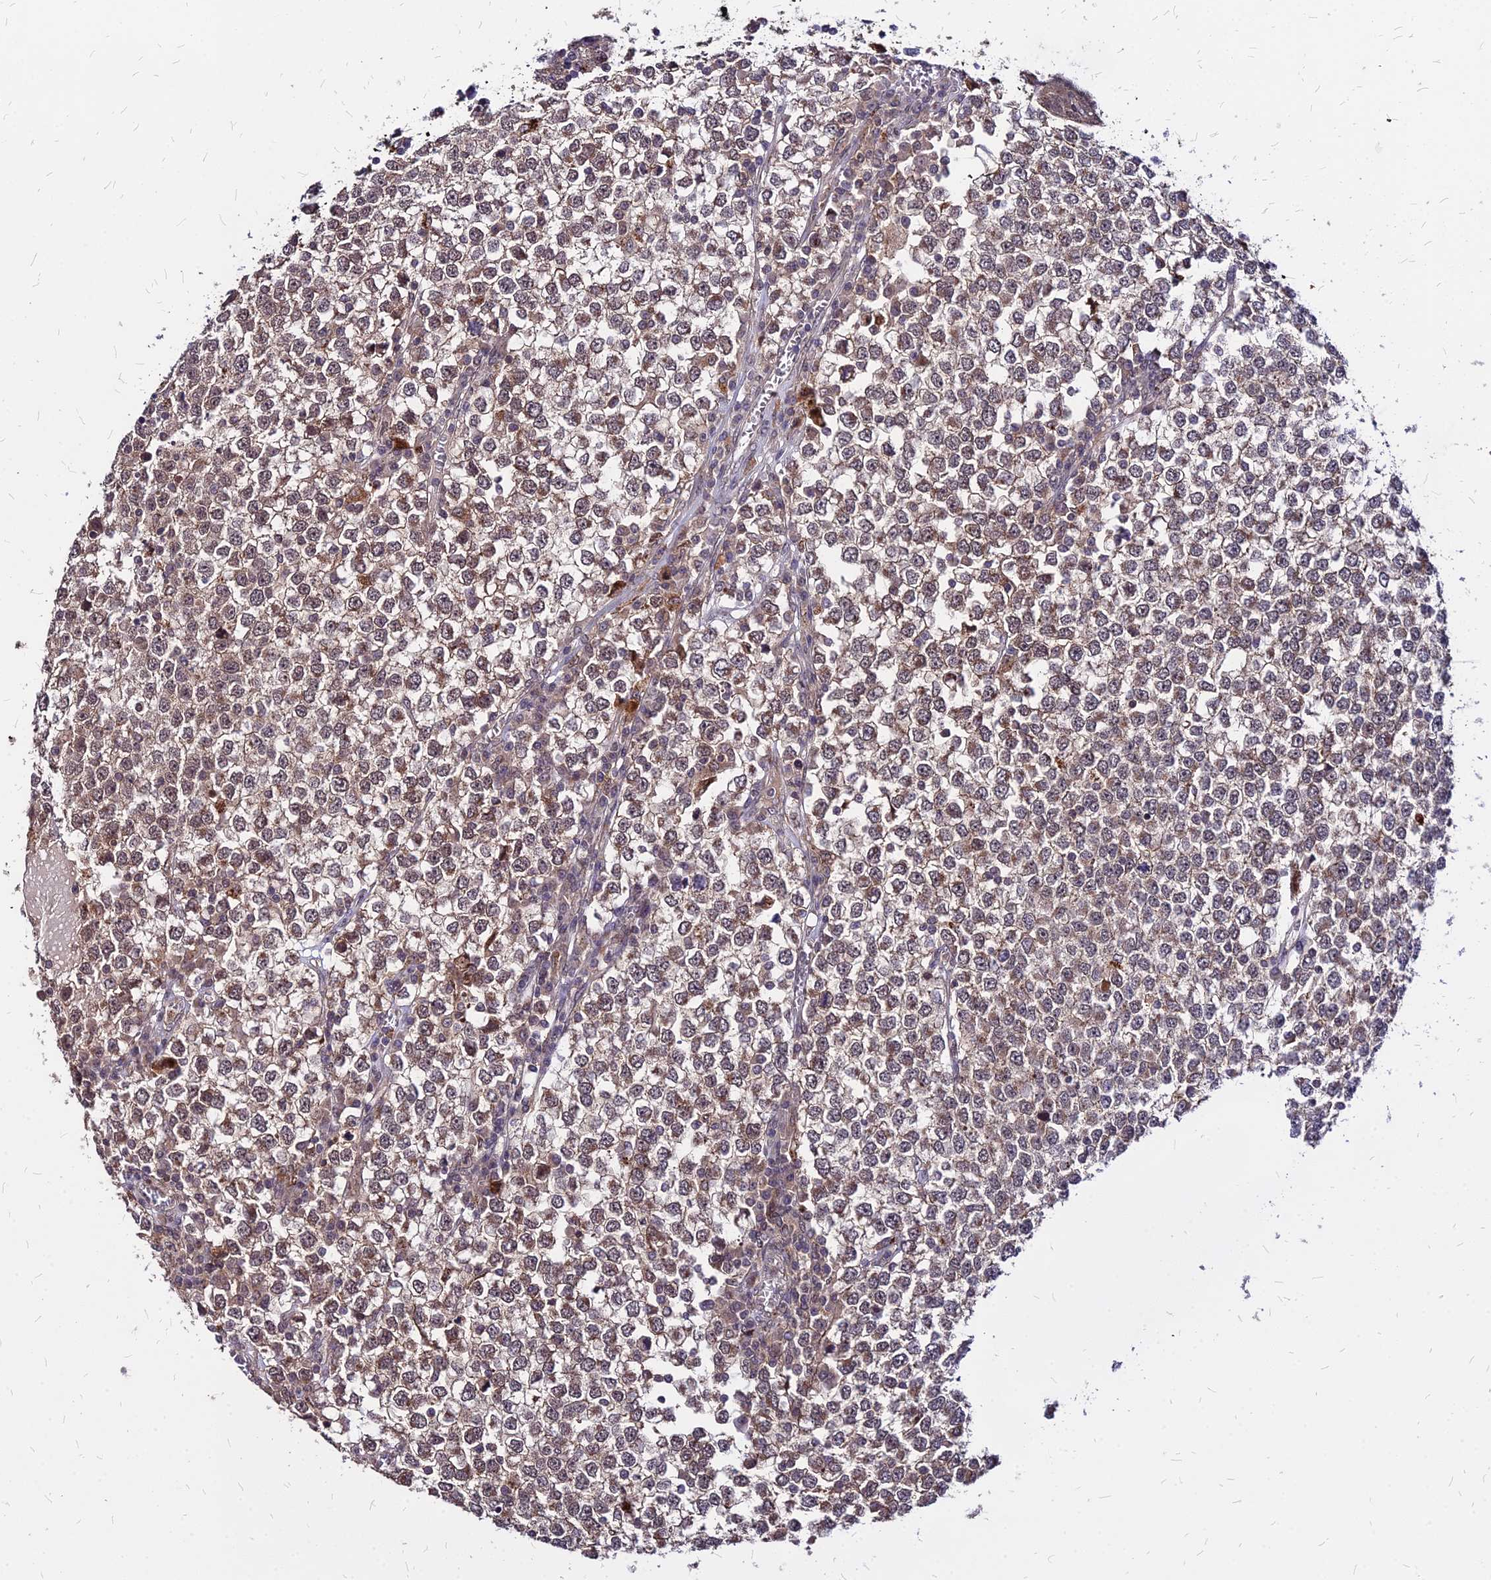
{"staining": {"intensity": "weak", "quantity": "25%-75%", "location": "cytoplasmic/membranous,nuclear"}, "tissue": "testis cancer", "cell_type": "Tumor cells", "image_type": "cancer", "snomed": [{"axis": "morphology", "description": "Seminoma, NOS"}, {"axis": "topography", "description": "Testis"}], "caption": "Immunohistochemistry (IHC) micrograph of seminoma (testis) stained for a protein (brown), which demonstrates low levels of weak cytoplasmic/membranous and nuclear expression in about 25%-75% of tumor cells.", "gene": "APBA3", "patient": {"sex": "male", "age": 65}}